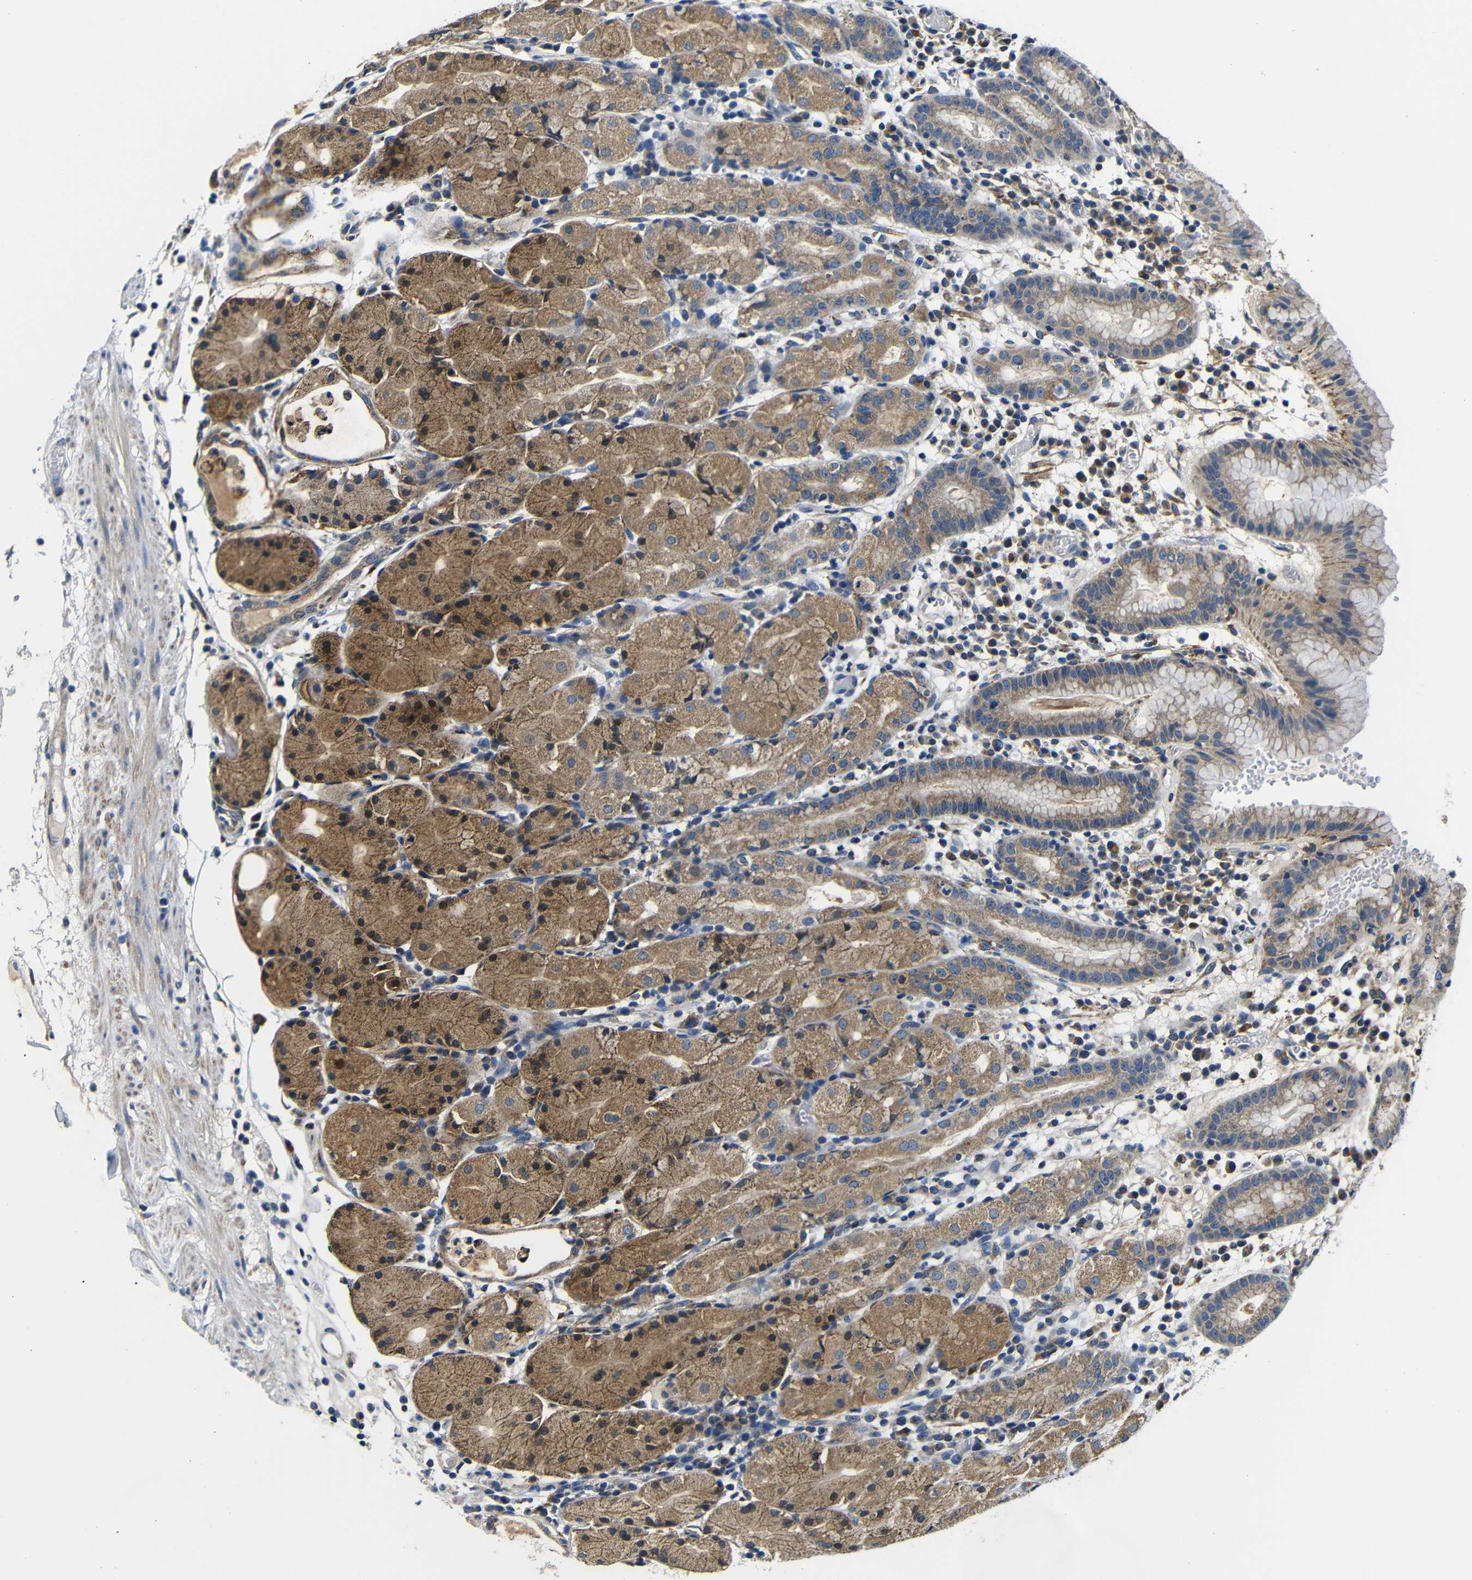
{"staining": {"intensity": "moderate", "quantity": ">75%", "location": "cytoplasmic/membranous"}, "tissue": "stomach", "cell_type": "Glandular cells", "image_type": "normal", "snomed": [{"axis": "morphology", "description": "Normal tissue, NOS"}, {"axis": "topography", "description": "Stomach"}, {"axis": "topography", "description": "Stomach, lower"}], "caption": "A brown stain highlights moderate cytoplasmic/membranous positivity of a protein in glandular cells of unremarkable human stomach.", "gene": "FKBP14", "patient": {"sex": "female", "age": 75}}